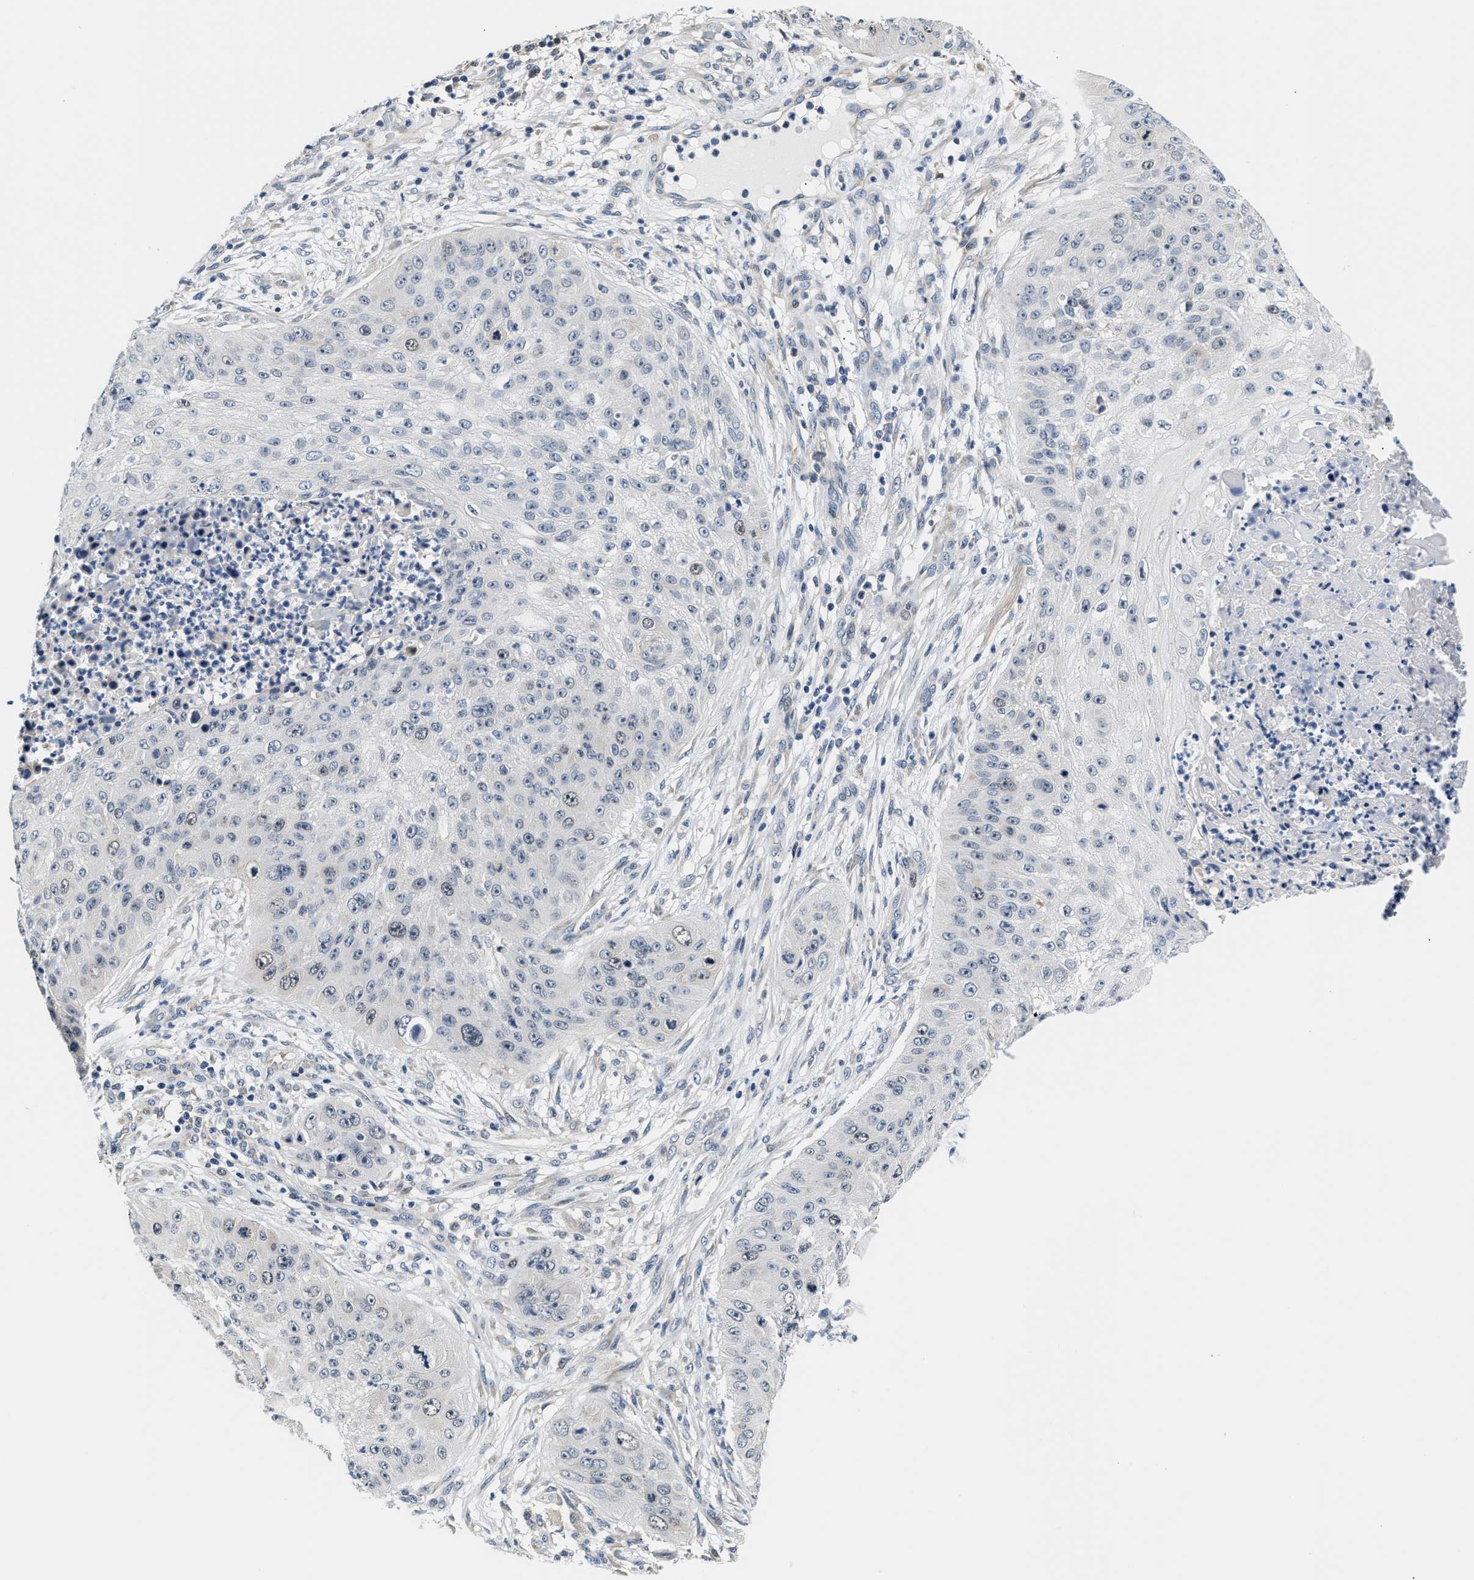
{"staining": {"intensity": "negative", "quantity": "none", "location": "none"}, "tissue": "skin cancer", "cell_type": "Tumor cells", "image_type": "cancer", "snomed": [{"axis": "morphology", "description": "Squamous cell carcinoma, NOS"}, {"axis": "topography", "description": "Skin"}], "caption": "Tumor cells are negative for protein expression in human skin squamous cell carcinoma. (DAB (3,3'-diaminobenzidine) IHC with hematoxylin counter stain).", "gene": "CLGN", "patient": {"sex": "female", "age": 80}}